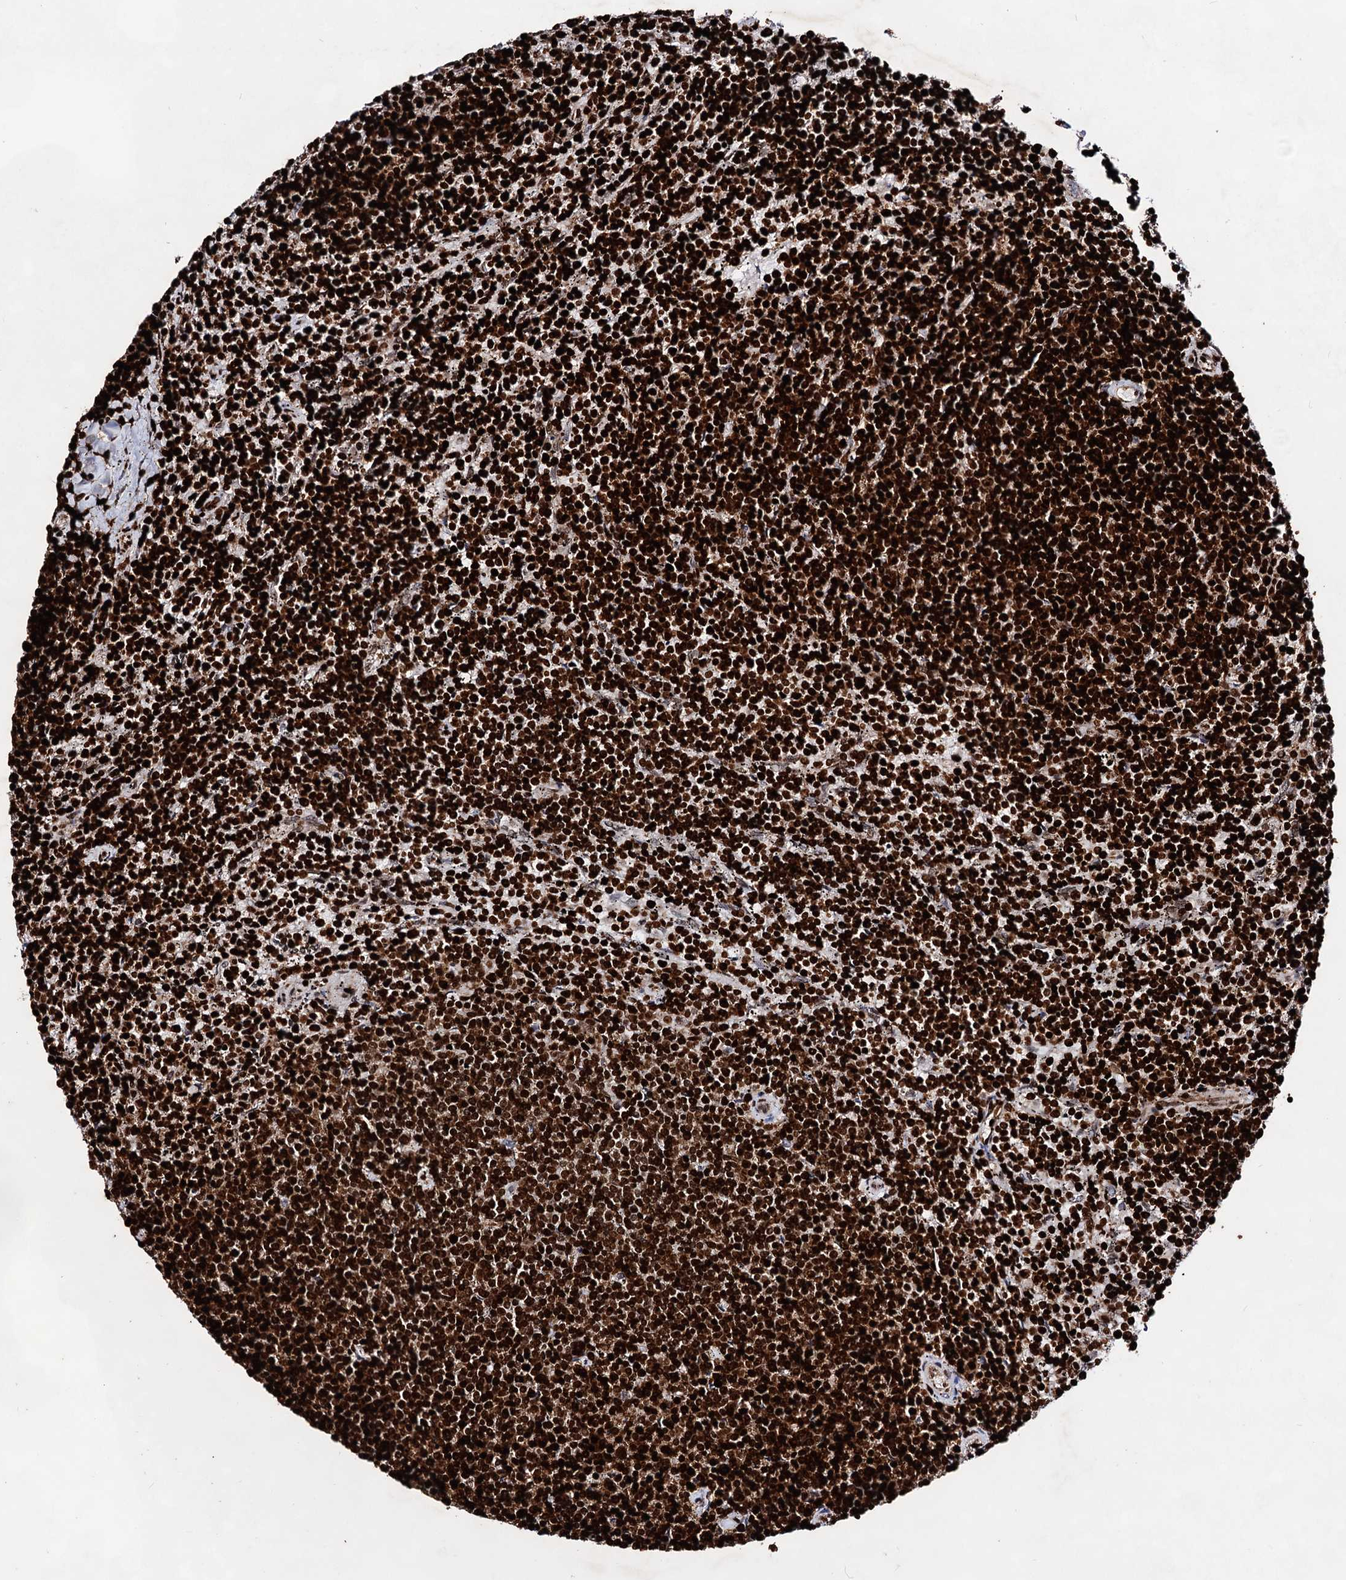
{"staining": {"intensity": "strong", "quantity": ">75%", "location": "nuclear"}, "tissue": "lymphoma", "cell_type": "Tumor cells", "image_type": "cancer", "snomed": [{"axis": "morphology", "description": "Malignant lymphoma, non-Hodgkin's type, Low grade"}, {"axis": "topography", "description": "Spleen"}], "caption": "A high-resolution micrograph shows immunohistochemistry staining of malignant lymphoma, non-Hodgkin's type (low-grade), which exhibits strong nuclear positivity in approximately >75% of tumor cells. Using DAB (brown) and hematoxylin (blue) stains, captured at high magnification using brightfield microscopy.", "gene": "HMGB2", "patient": {"sex": "female", "age": 50}}